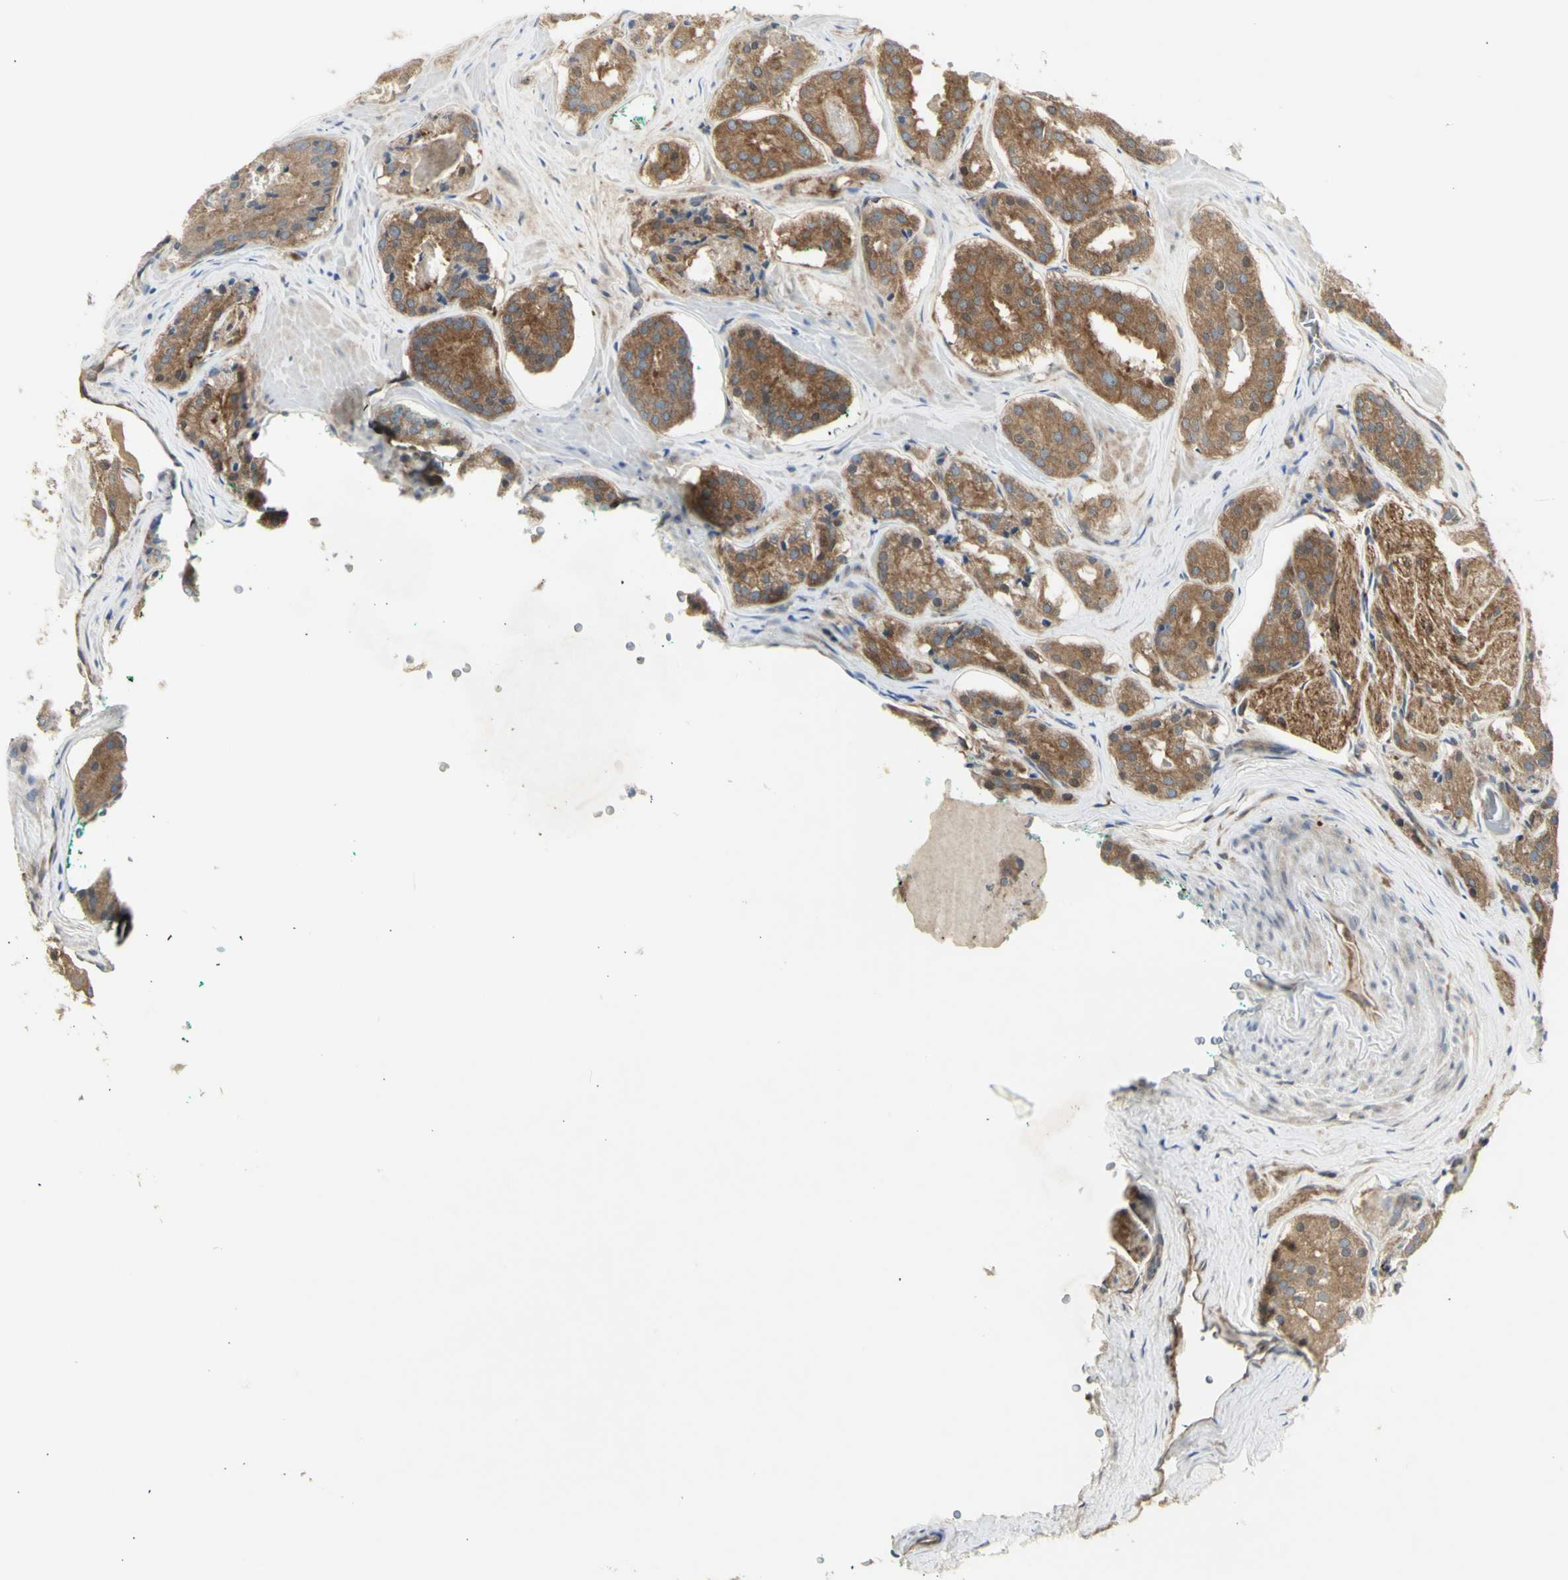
{"staining": {"intensity": "moderate", "quantity": ">75%", "location": "cytoplasmic/membranous"}, "tissue": "prostate cancer", "cell_type": "Tumor cells", "image_type": "cancer", "snomed": [{"axis": "morphology", "description": "Adenocarcinoma, High grade"}, {"axis": "topography", "description": "Prostate"}], "caption": "Protein expression analysis of human prostate cancer reveals moderate cytoplasmic/membranous expression in approximately >75% of tumor cells.", "gene": "CHURC1-FNTB", "patient": {"sex": "male", "age": 60}}